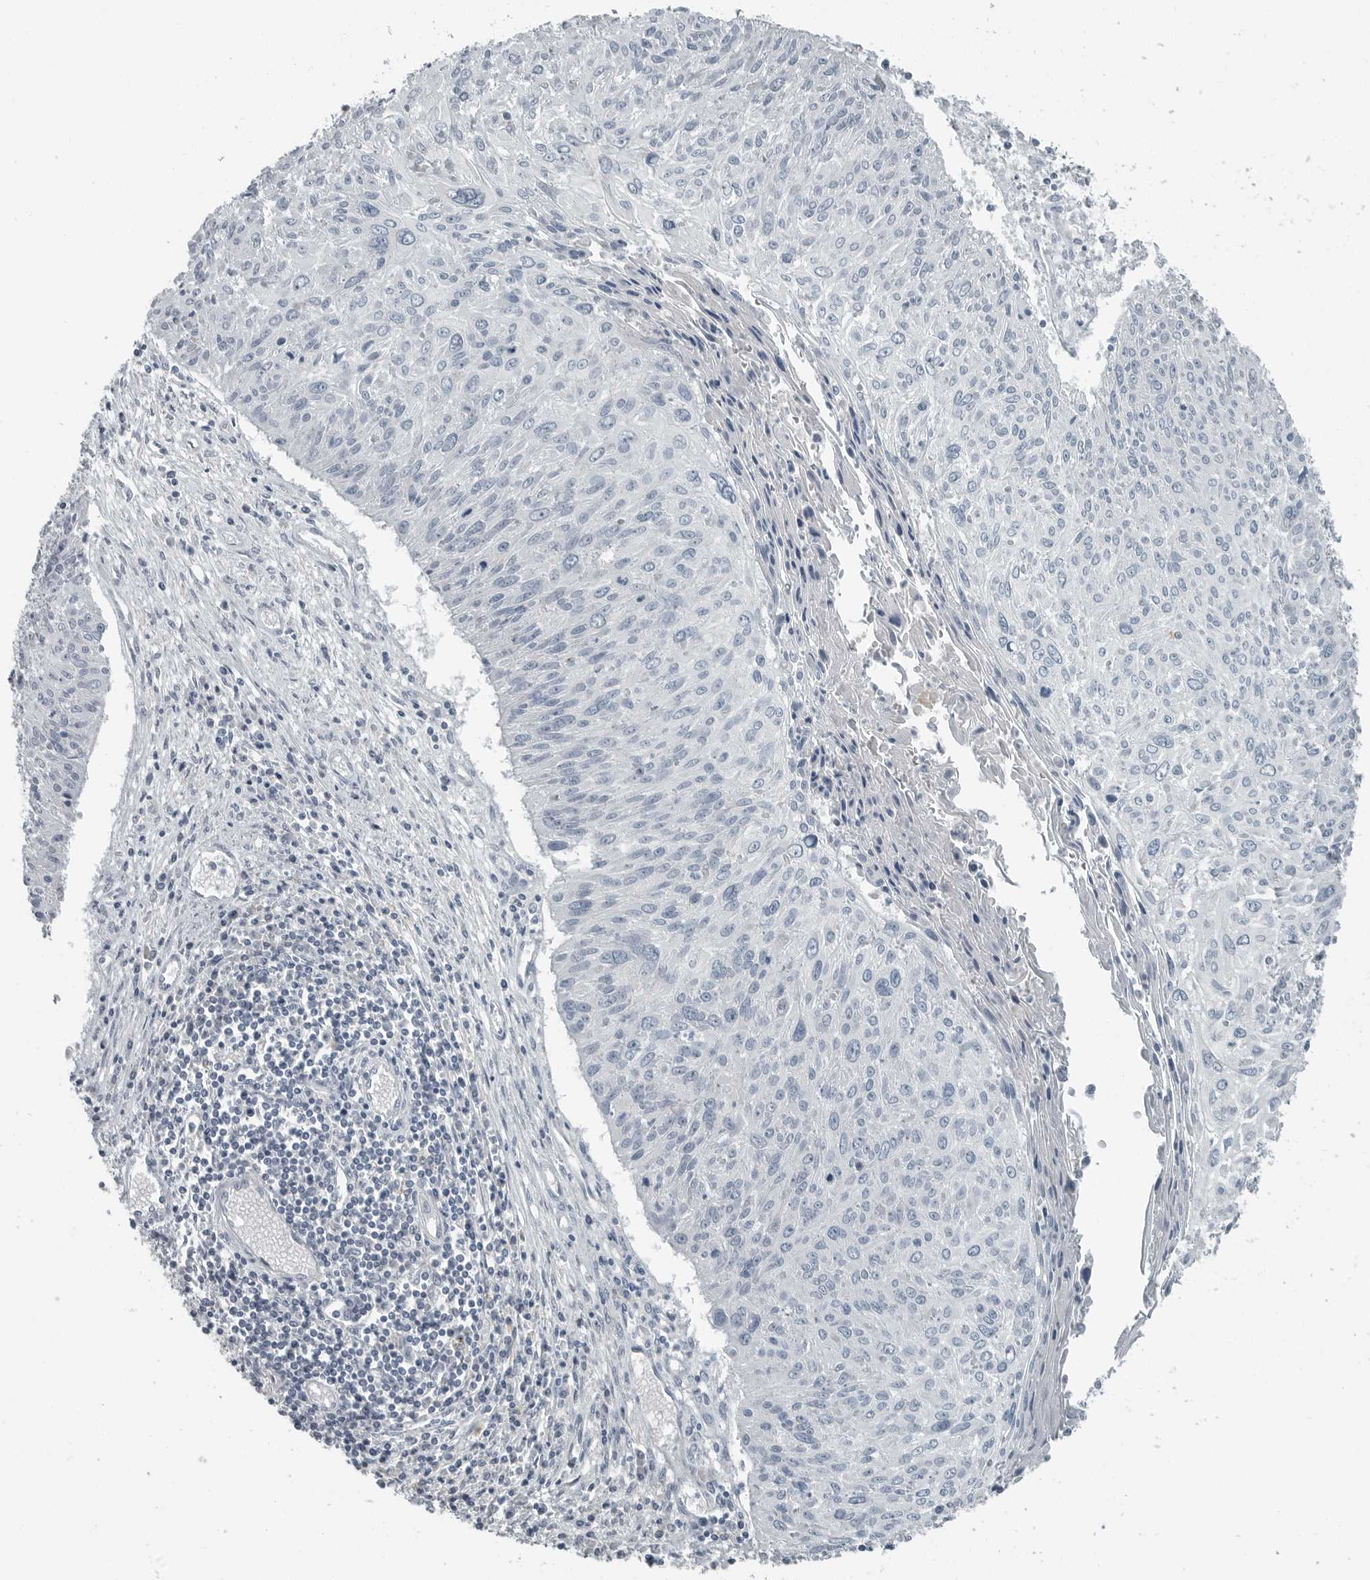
{"staining": {"intensity": "negative", "quantity": "none", "location": "none"}, "tissue": "cervical cancer", "cell_type": "Tumor cells", "image_type": "cancer", "snomed": [{"axis": "morphology", "description": "Squamous cell carcinoma, NOS"}, {"axis": "topography", "description": "Cervix"}], "caption": "Immunohistochemical staining of human cervical cancer (squamous cell carcinoma) shows no significant staining in tumor cells. (DAB (3,3'-diaminobenzidine) IHC visualized using brightfield microscopy, high magnification).", "gene": "KYAT1", "patient": {"sex": "female", "age": 51}}